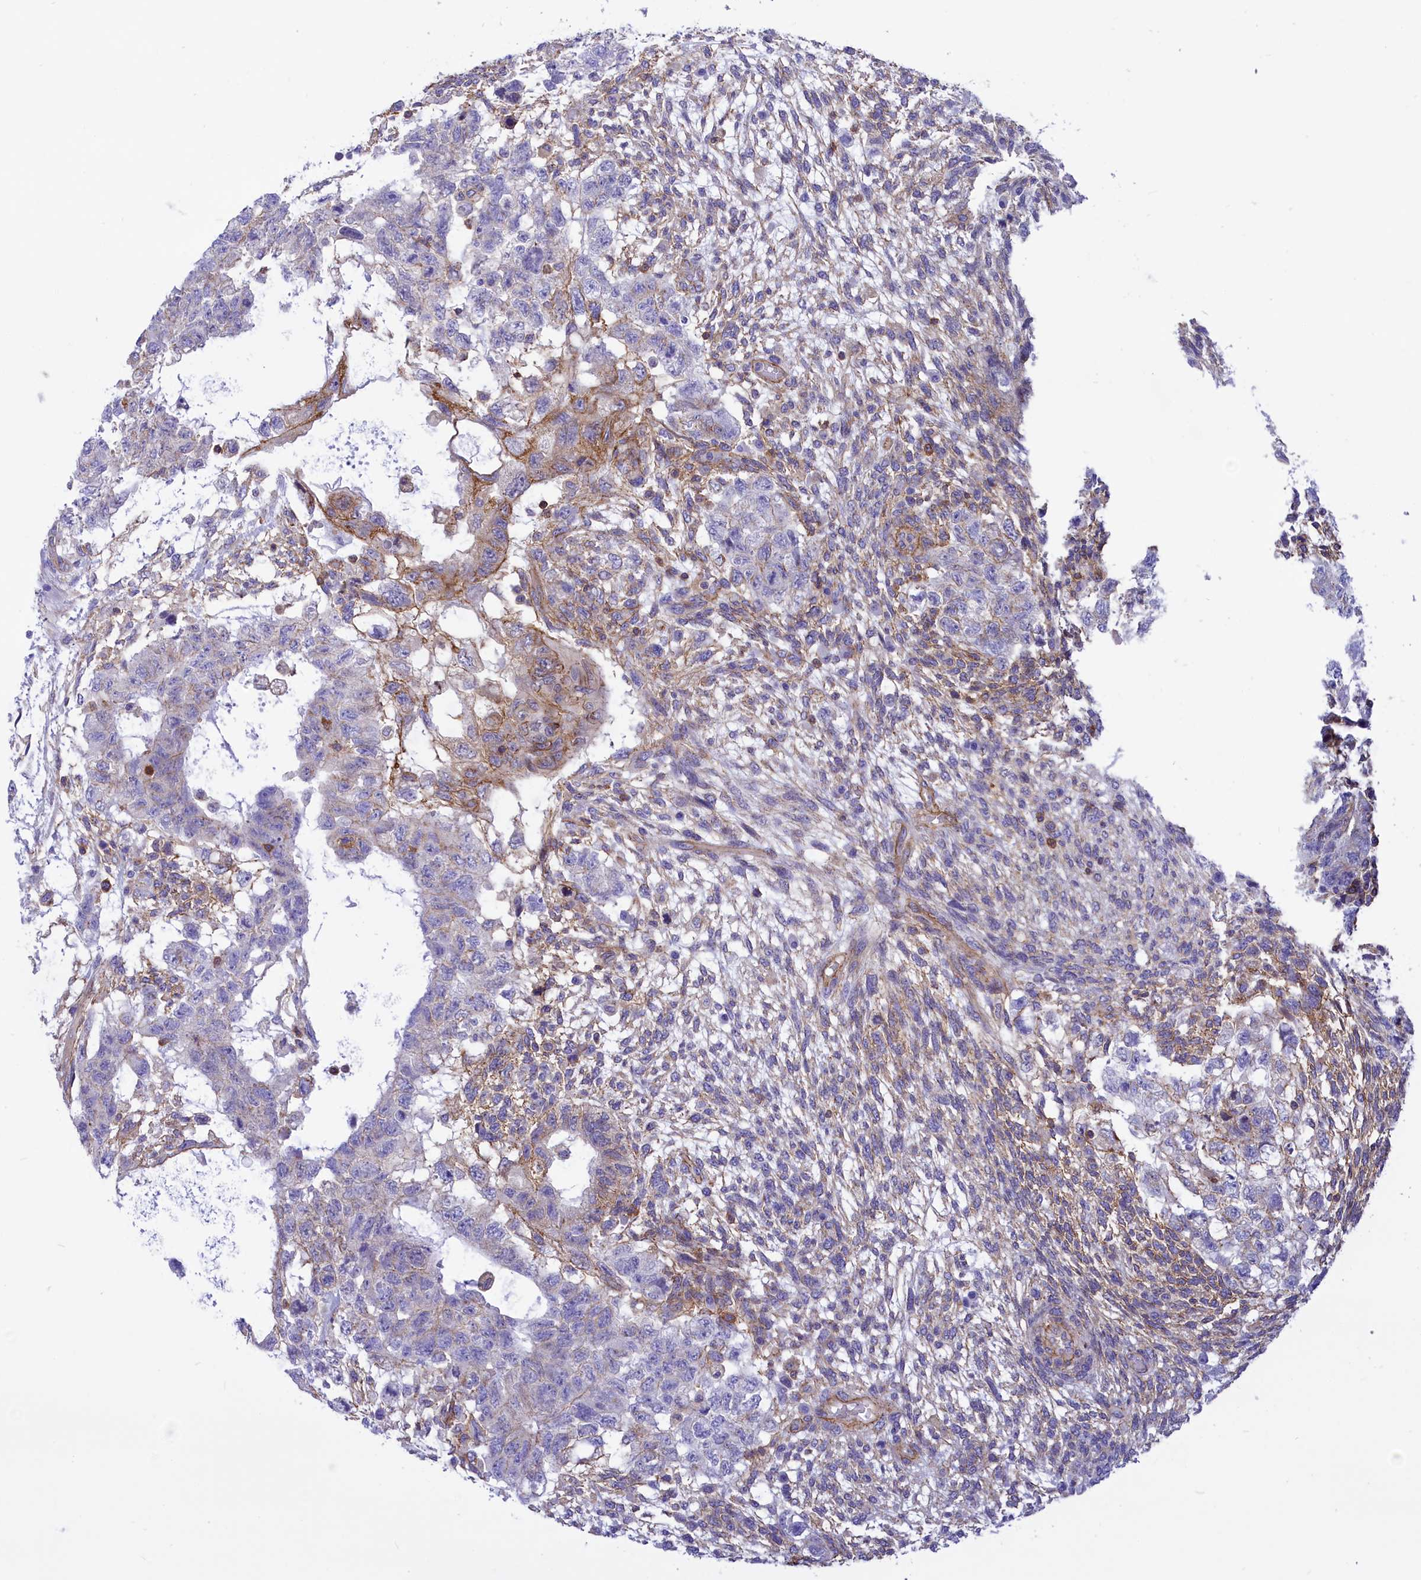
{"staining": {"intensity": "moderate", "quantity": "<25%", "location": "cytoplasmic/membranous"}, "tissue": "testis cancer", "cell_type": "Tumor cells", "image_type": "cancer", "snomed": [{"axis": "morphology", "description": "Normal tissue, NOS"}, {"axis": "morphology", "description": "Carcinoma, Embryonal, NOS"}, {"axis": "topography", "description": "Testis"}], "caption": "A high-resolution image shows IHC staining of testis cancer (embryonal carcinoma), which shows moderate cytoplasmic/membranous positivity in about <25% of tumor cells.", "gene": "SEPTIN9", "patient": {"sex": "male", "age": 36}}